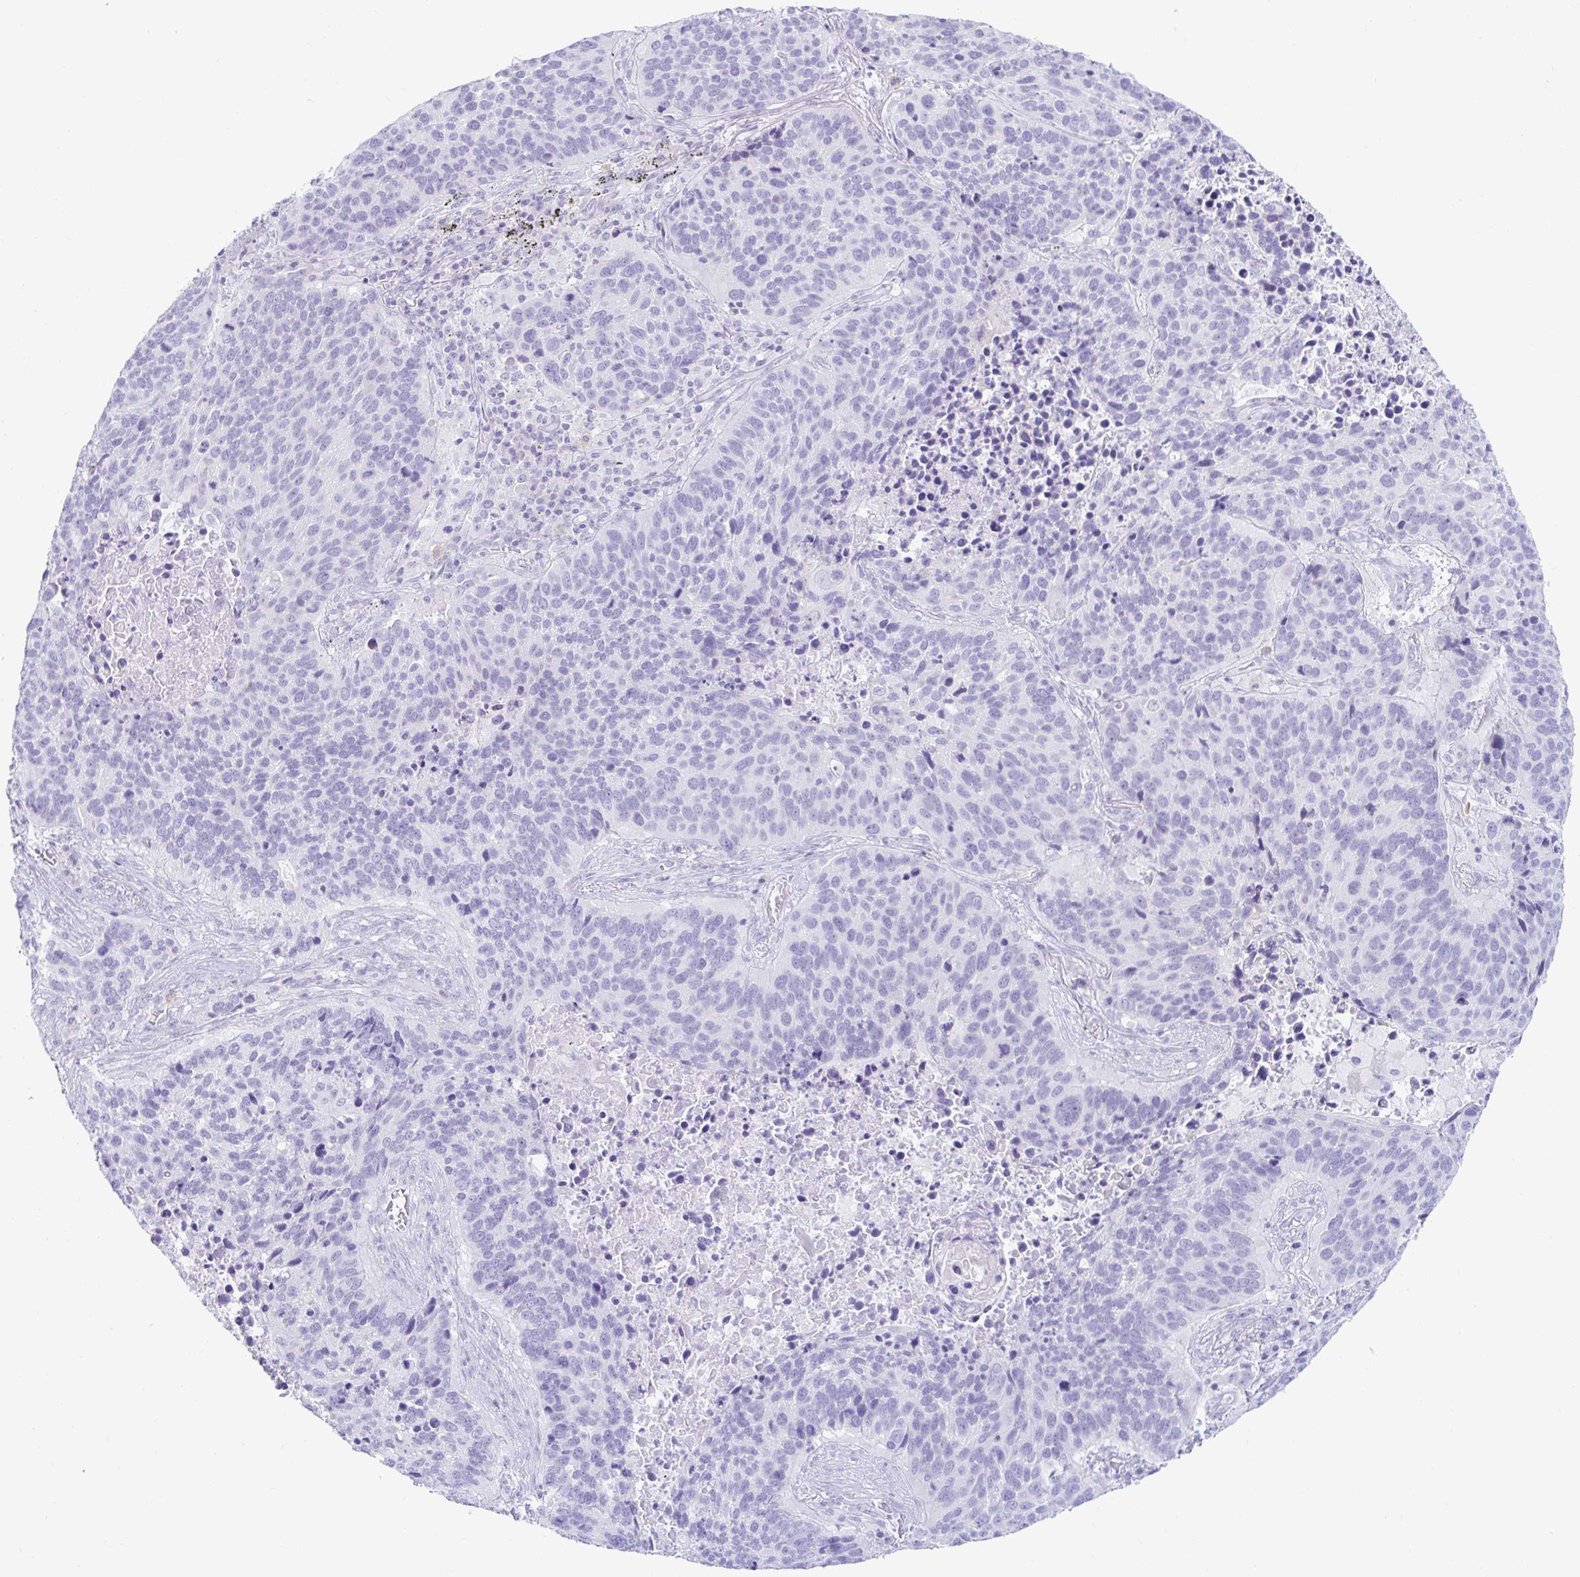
{"staining": {"intensity": "negative", "quantity": "none", "location": "none"}, "tissue": "lung cancer", "cell_type": "Tumor cells", "image_type": "cancer", "snomed": [{"axis": "morphology", "description": "Squamous cell carcinoma, NOS"}, {"axis": "topography", "description": "Lung"}], "caption": "DAB (3,3'-diaminobenzidine) immunohistochemical staining of lung squamous cell carcinoma displays no significant staining in tumor cells.", "gene": "BEST1", "patient": {"sex": "male", "age": 68}}